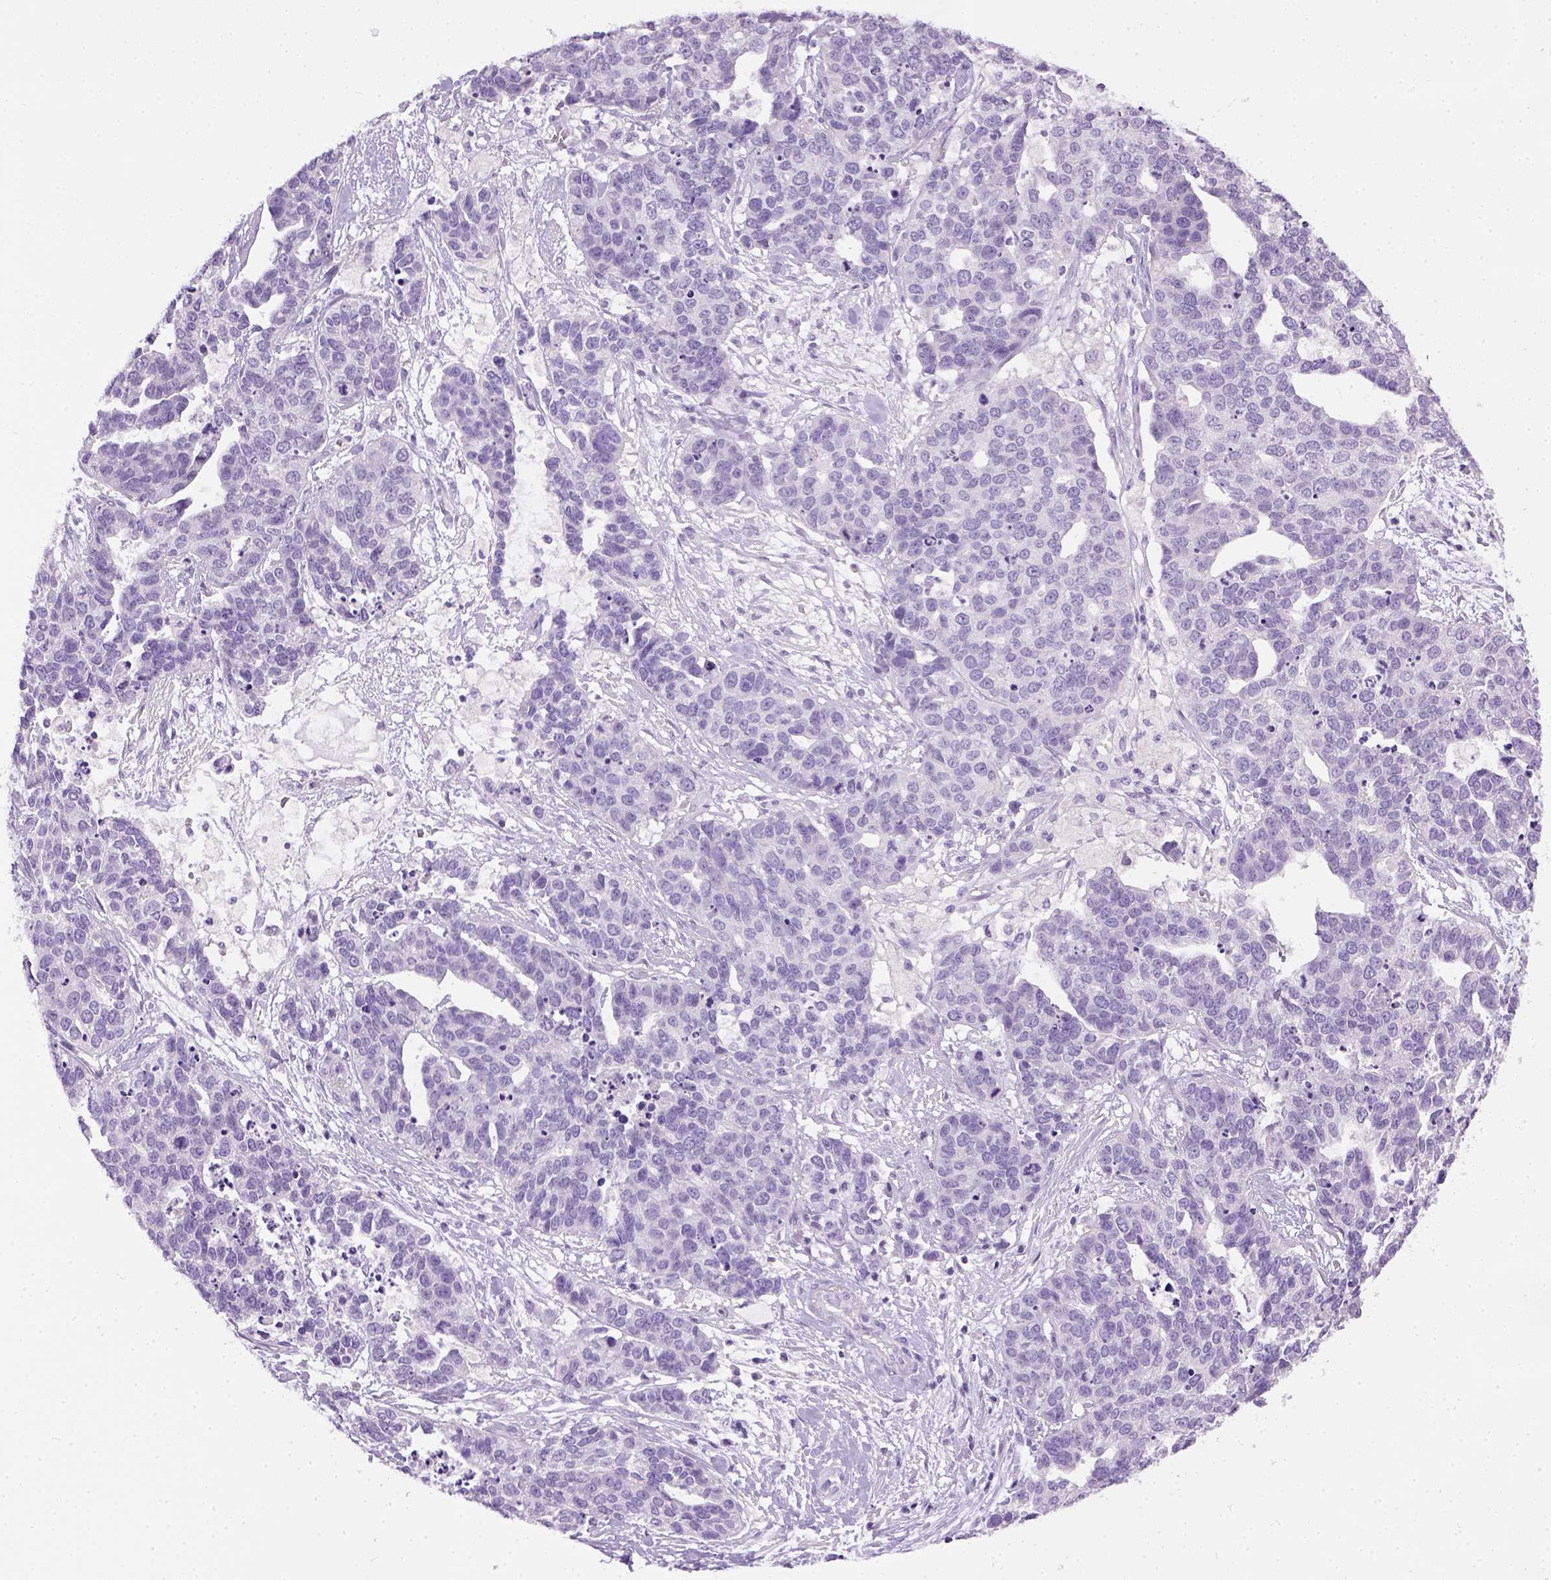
{"staining": {"intensity": "negative", "quantity": "none", "location": "none"}, "tissue": "ovarian cancer", "cell_type": "Tumor cells", "image_type": "cancer", "snomed": [{"axis": "morphology", "description": "Carcinoma, endometroid"}, {"axis": "topography", "description": "Ovary"}], "caption": "IHC histopathology image of neoplastic tissue: human ovarian cancer (endometroid carcinoma) stained with DAB (3,3'-diaminobenzidine) displays no significant protein staining in tumor cells.", "gene": "CYP24A1", "patient": {"sex": "female", "age": 65}}